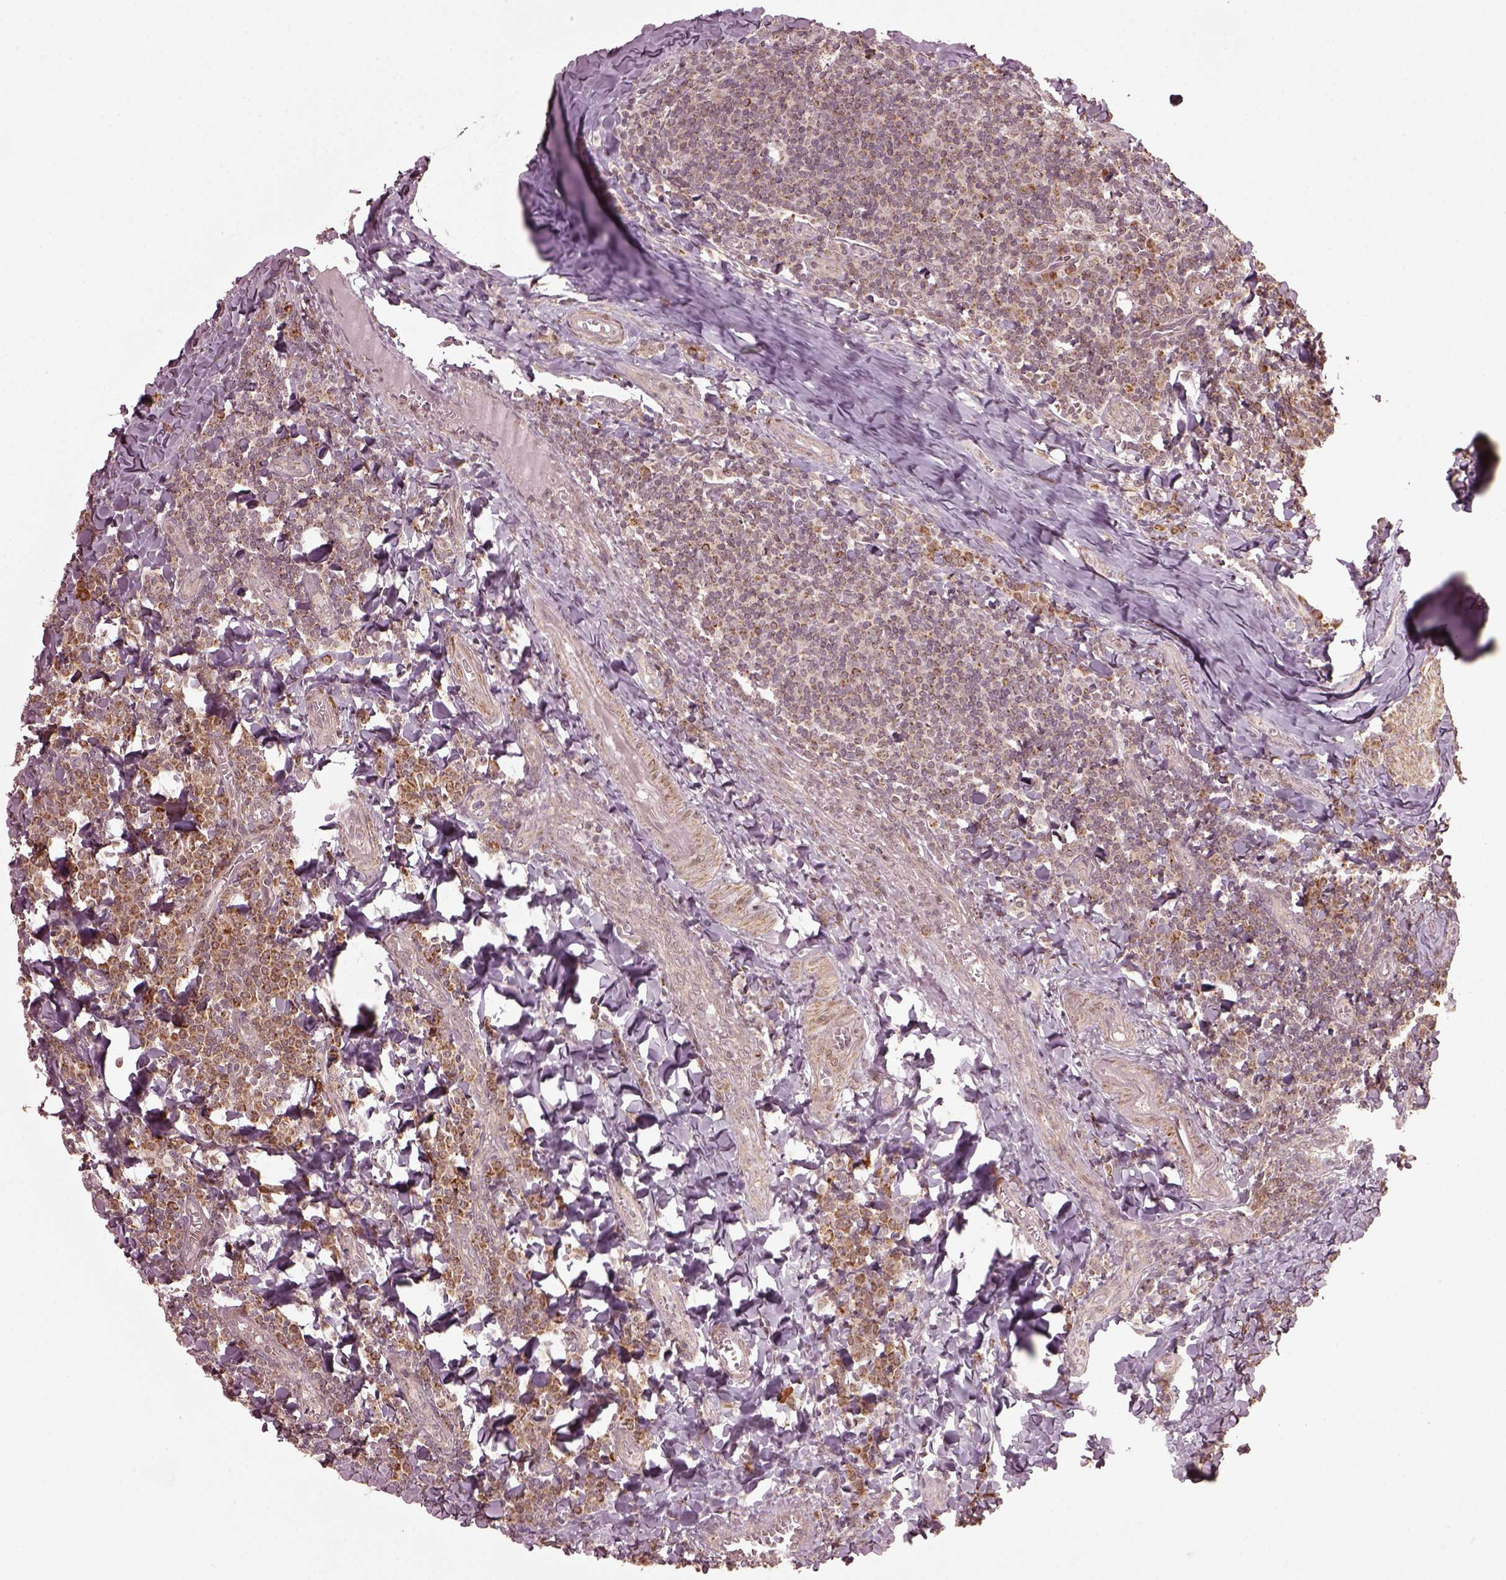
{"staining": {"intensity": "moderate", "quantity": ">75%", "location": "cytoplasmic/membranous"}, "tissue": "tonsil", "cell_type": "Germinal center cells", "image_type": "normal", "snomed": [{"axis": "morphology", "description": "Normal tissue, NOS"}, {"axis": "morphology", "description": "Inflammation, NOS"}, {"axis": "topography", "description": "Tonsil"}], "caption": "IHC histopathology image of benign human tonsil stained for a protein (brown), which shows medium levels of moderate cytoplasmic/membranous positivity in about >75% of germinal center cells.", "gene": "SEL1L3", "patient": {"sex": "female", "age": 31}}